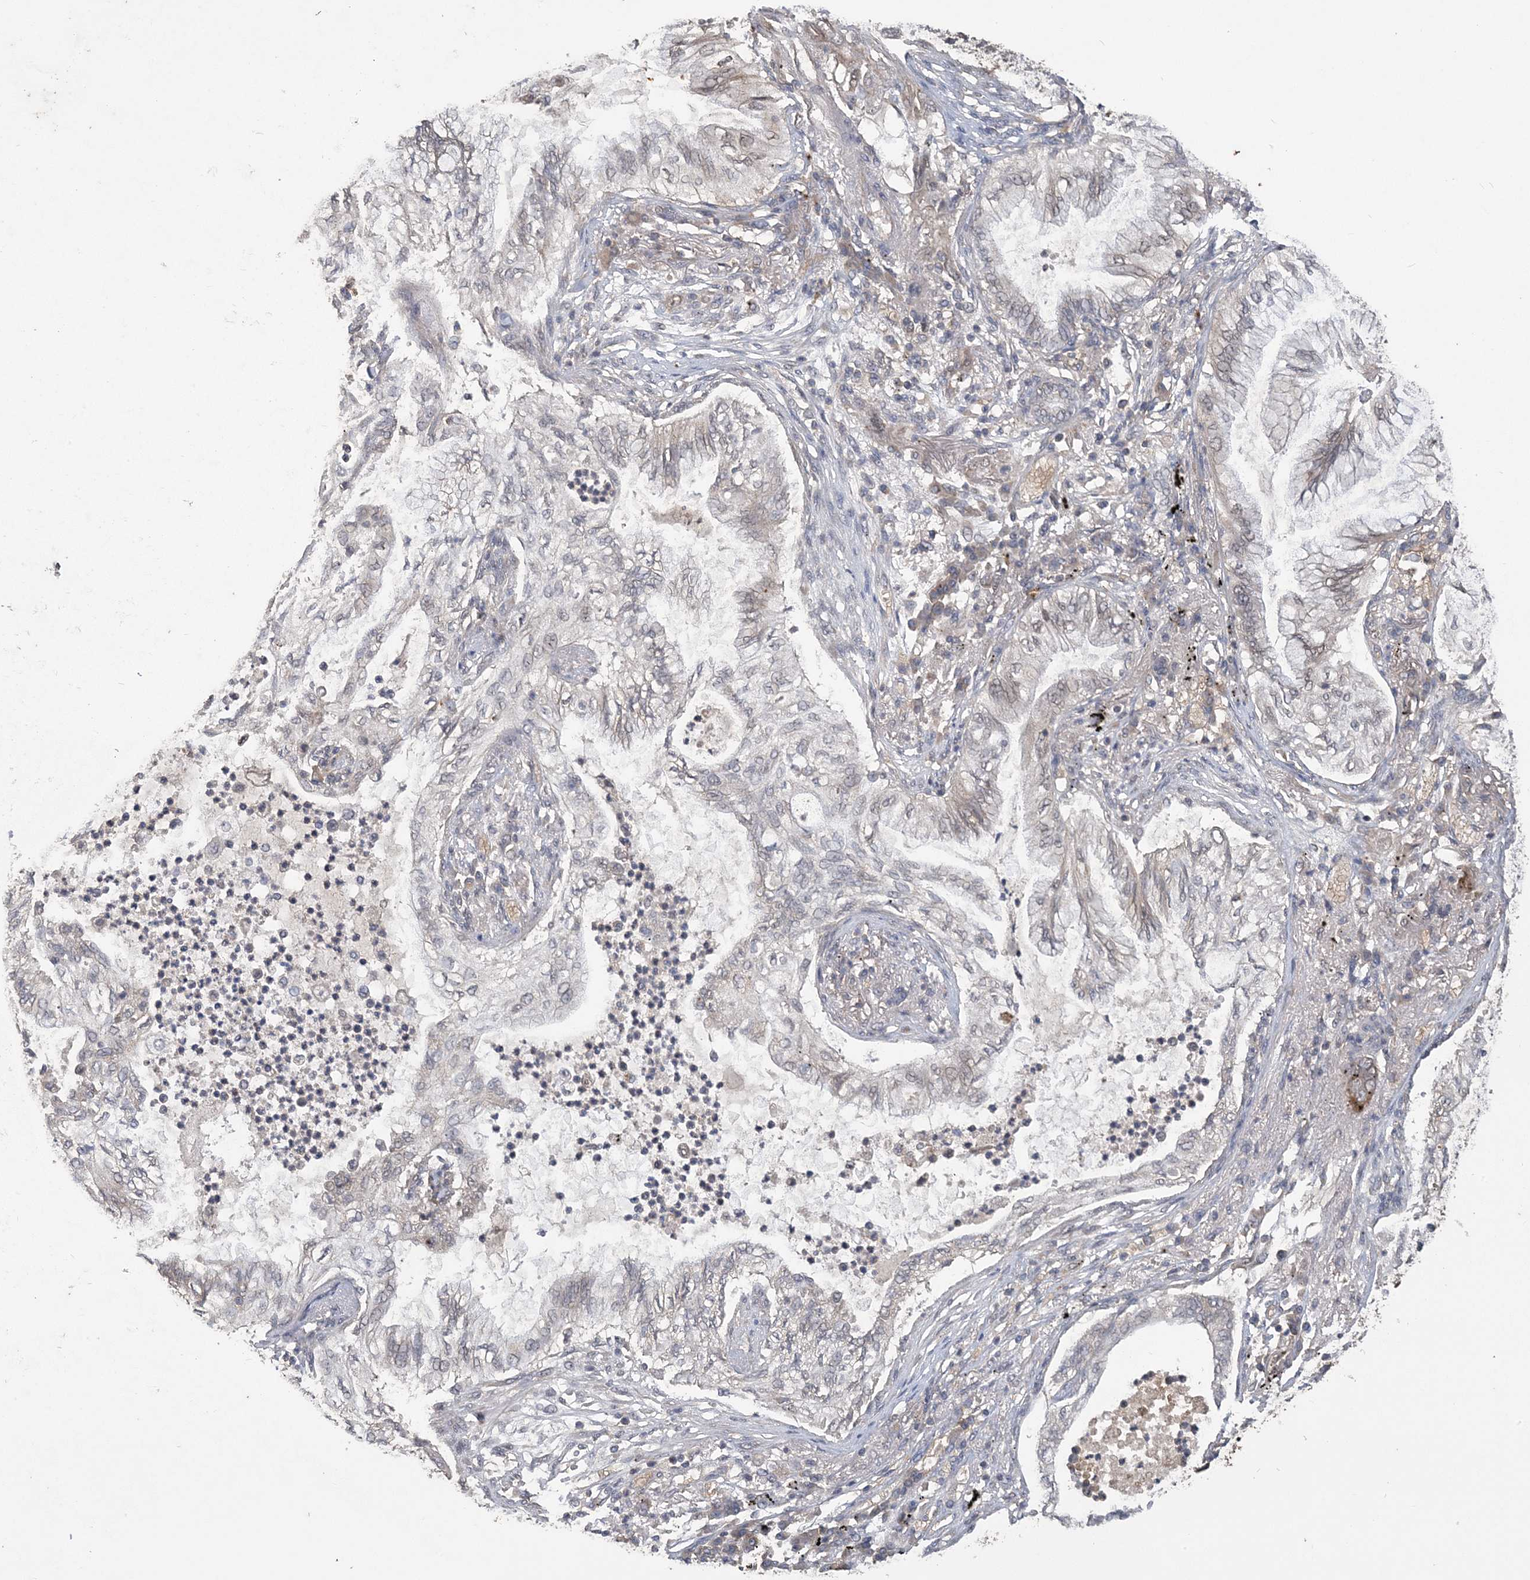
{"staining": {"intensity": "weak", "quantity": "<25%", "location": "cytoplasmic/membranous"}, "tissue": "lung cancer", "cell_type": "Tumor cells", "image_type": "cancer", "snomed": [{"axis": "morphology", "description": "Normal tissue, NOS"}, {"axis": "morphology", "description": "Adenocarcinoma, NOS"}, {"axis": "topography", "description": "Bronchus"}, {"axis": "topography", "description": "Lung"}], "caption": "There is no significant staining in tumor cells of lung adenocarcinoma.", "gene": "ZBTB7A", "patient": {"sex": "female", "age": 70}}